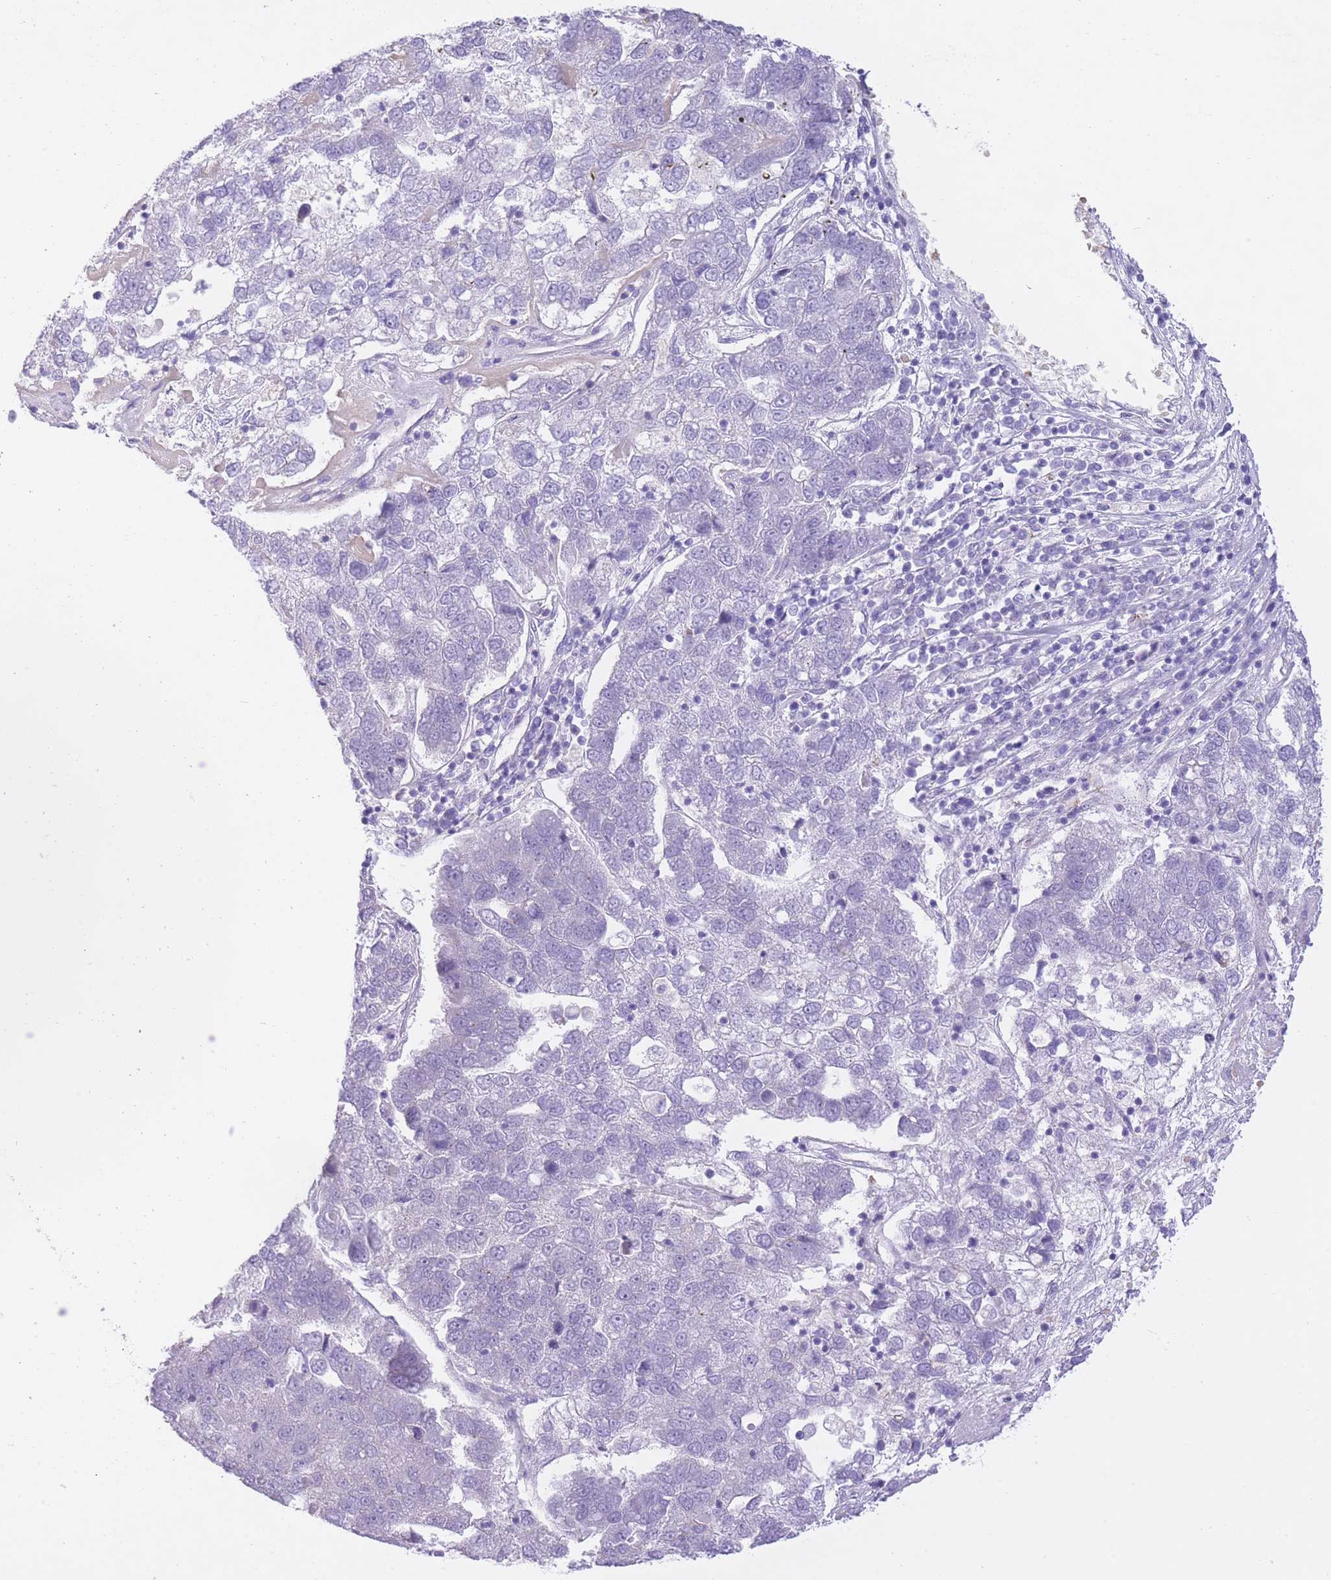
{"staining": {"intensity": "negative", "quantity": "none", "location": "none"}, "tissue": "pancreatic cancer", "cell_type": "Tumor cells", "image_type": "cancer", "snomed": [{"axis": "morphology", "description": "Adenocarcinoma, NOS"}, {"axis": "topography", "description": "Pancreas"}], "caption": "Immunohistochemistry image of pancreatic cancer (adenocarcinoma) stained for a protein (brown), which reveals no expression in tumor cells.", "gene": "MEIOSIN", "patient": {"sex": "female", "age": 61}}